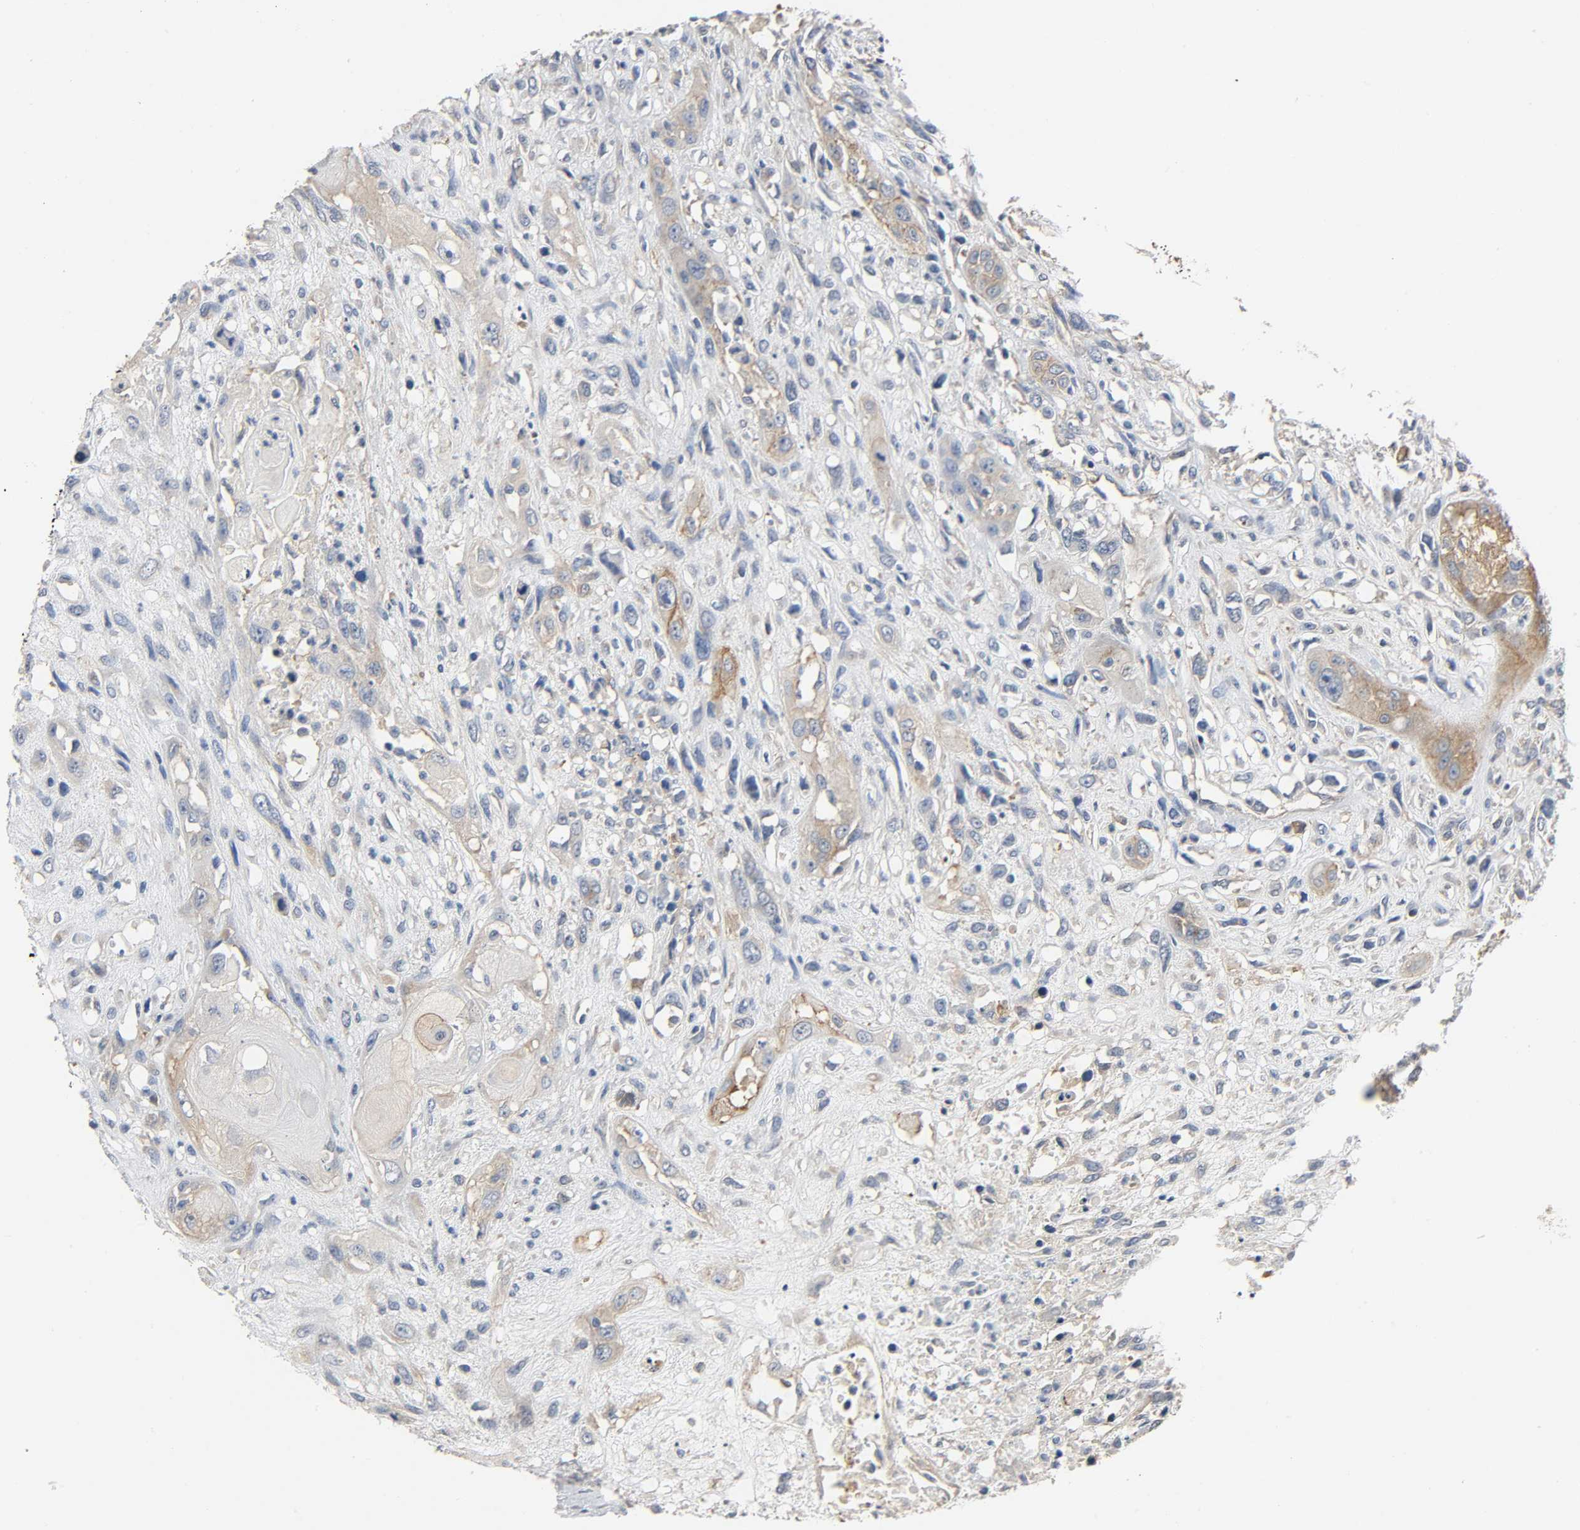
{"staining": {"intensity": "moderate", "quantity": "25%-75%", "location": "cytoplasmic/membranous"}, "tissue": "head and neck cancer", "cell_type": "Tumor cells", "image_type": "cancer", "snomed": [{"axis": "morphology", "description": "Necrosis, NOS"}, {"axis": "morphology", "description": "Neoplasm, malignant, NOS"}, {"axis": "topography", "description": "Salivary gland"}, {"axis": "topography", "description": "Head-Neck"}], "caption": "Immunohistochemistry image of human head and neck cancer (neoplasm (malignant)) stained for a protein (brown), which demonstrates medium levels of moderate cytoplasmic/membranous staining in about 25%-75% of tumor cells.", "gene": "ARPC1A", "patient": {"sex": "male", "age": 43}}